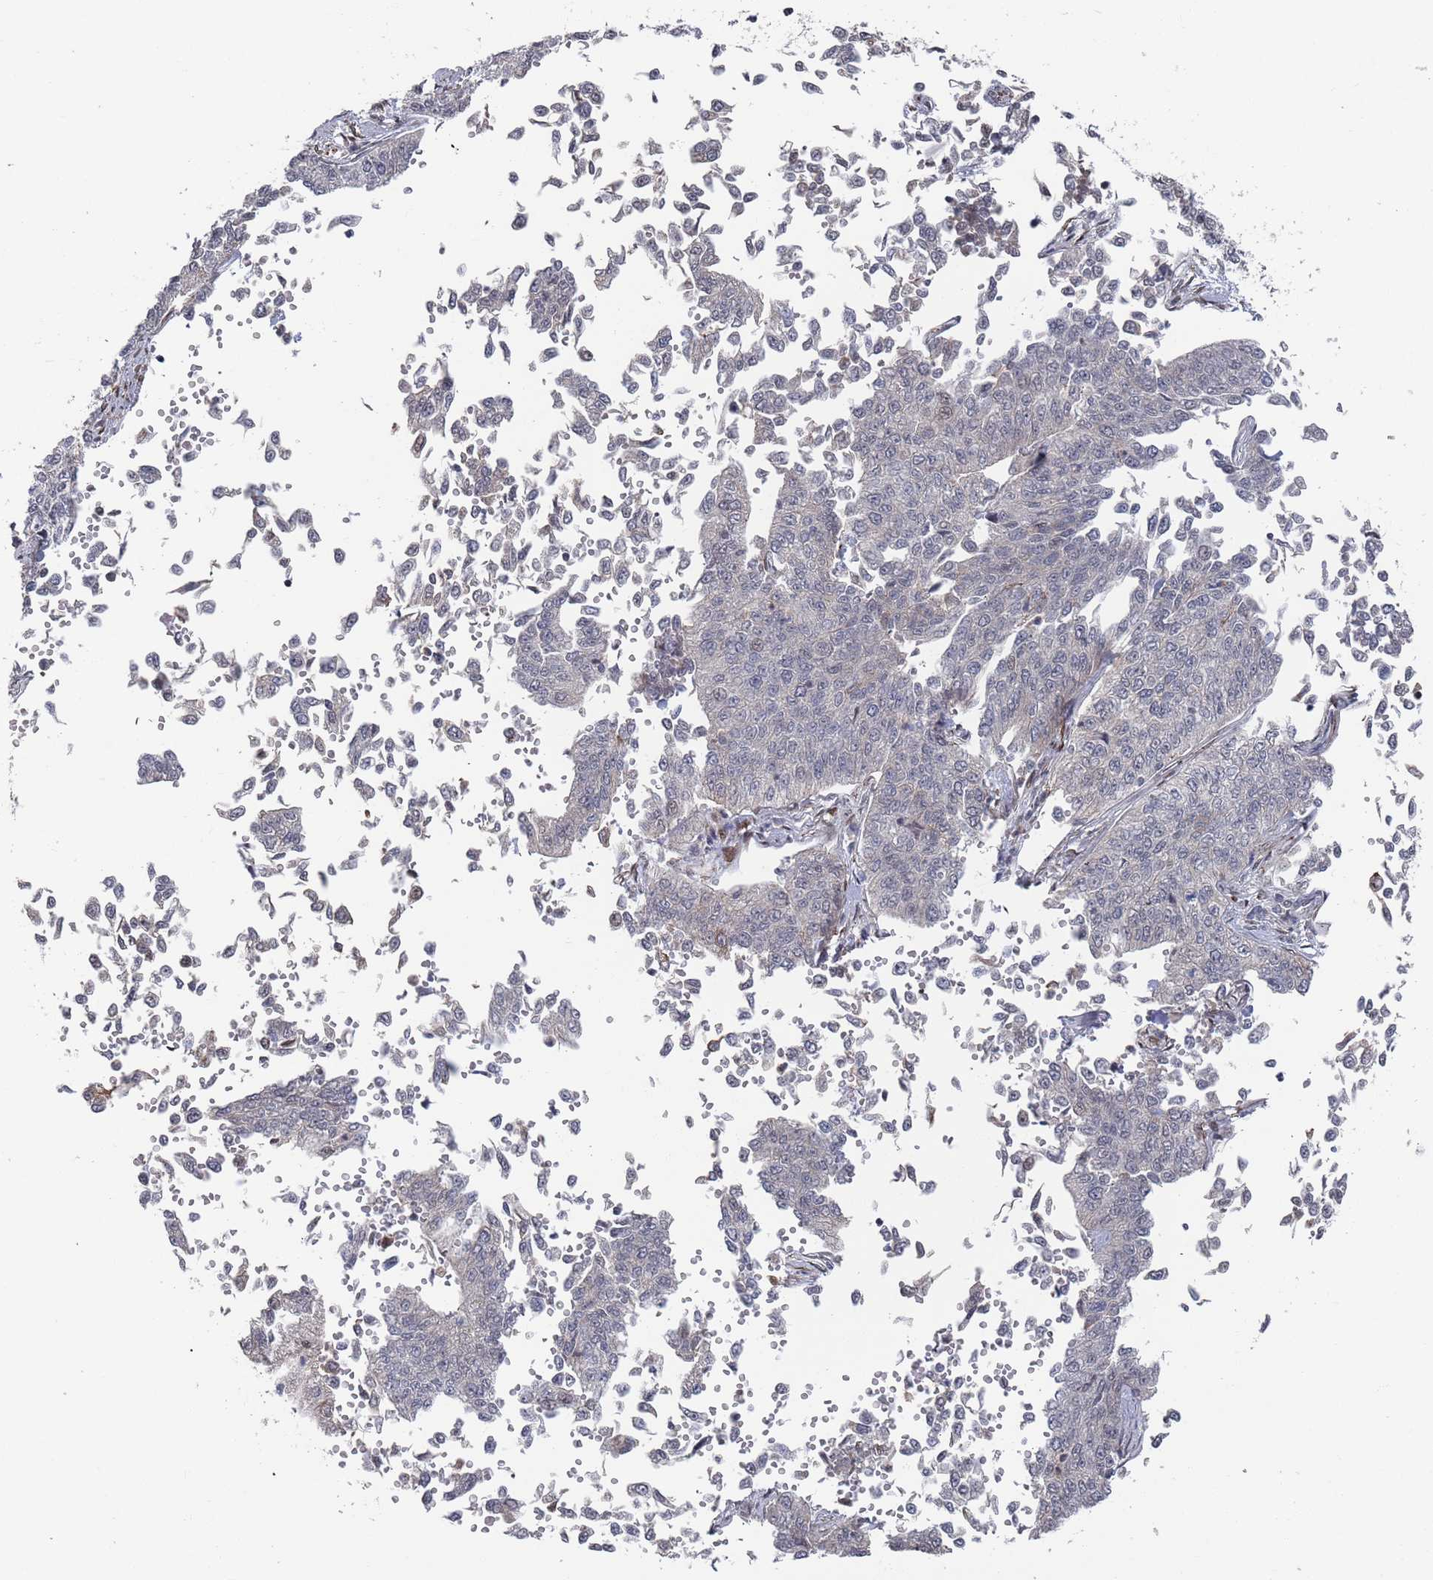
{"staining": {"intensity": "negative", "quantity": "none", "location": "none"}, "tissue": "cervical cancer", "cell_type": "Tumor cells", "image_type": "cancer", "snomed": [{"axis": "morphology", "description": "Squamous cell carcinoma, NOS"}, {"axis": "topography", "description": "Cervix"}], "caption": "Immunohistochemistry (IHC) of cervical cancer exhibits no positivity in tumor cells.", "gene": "DGKD", "patient": {"sex": "female", "age": 35}}